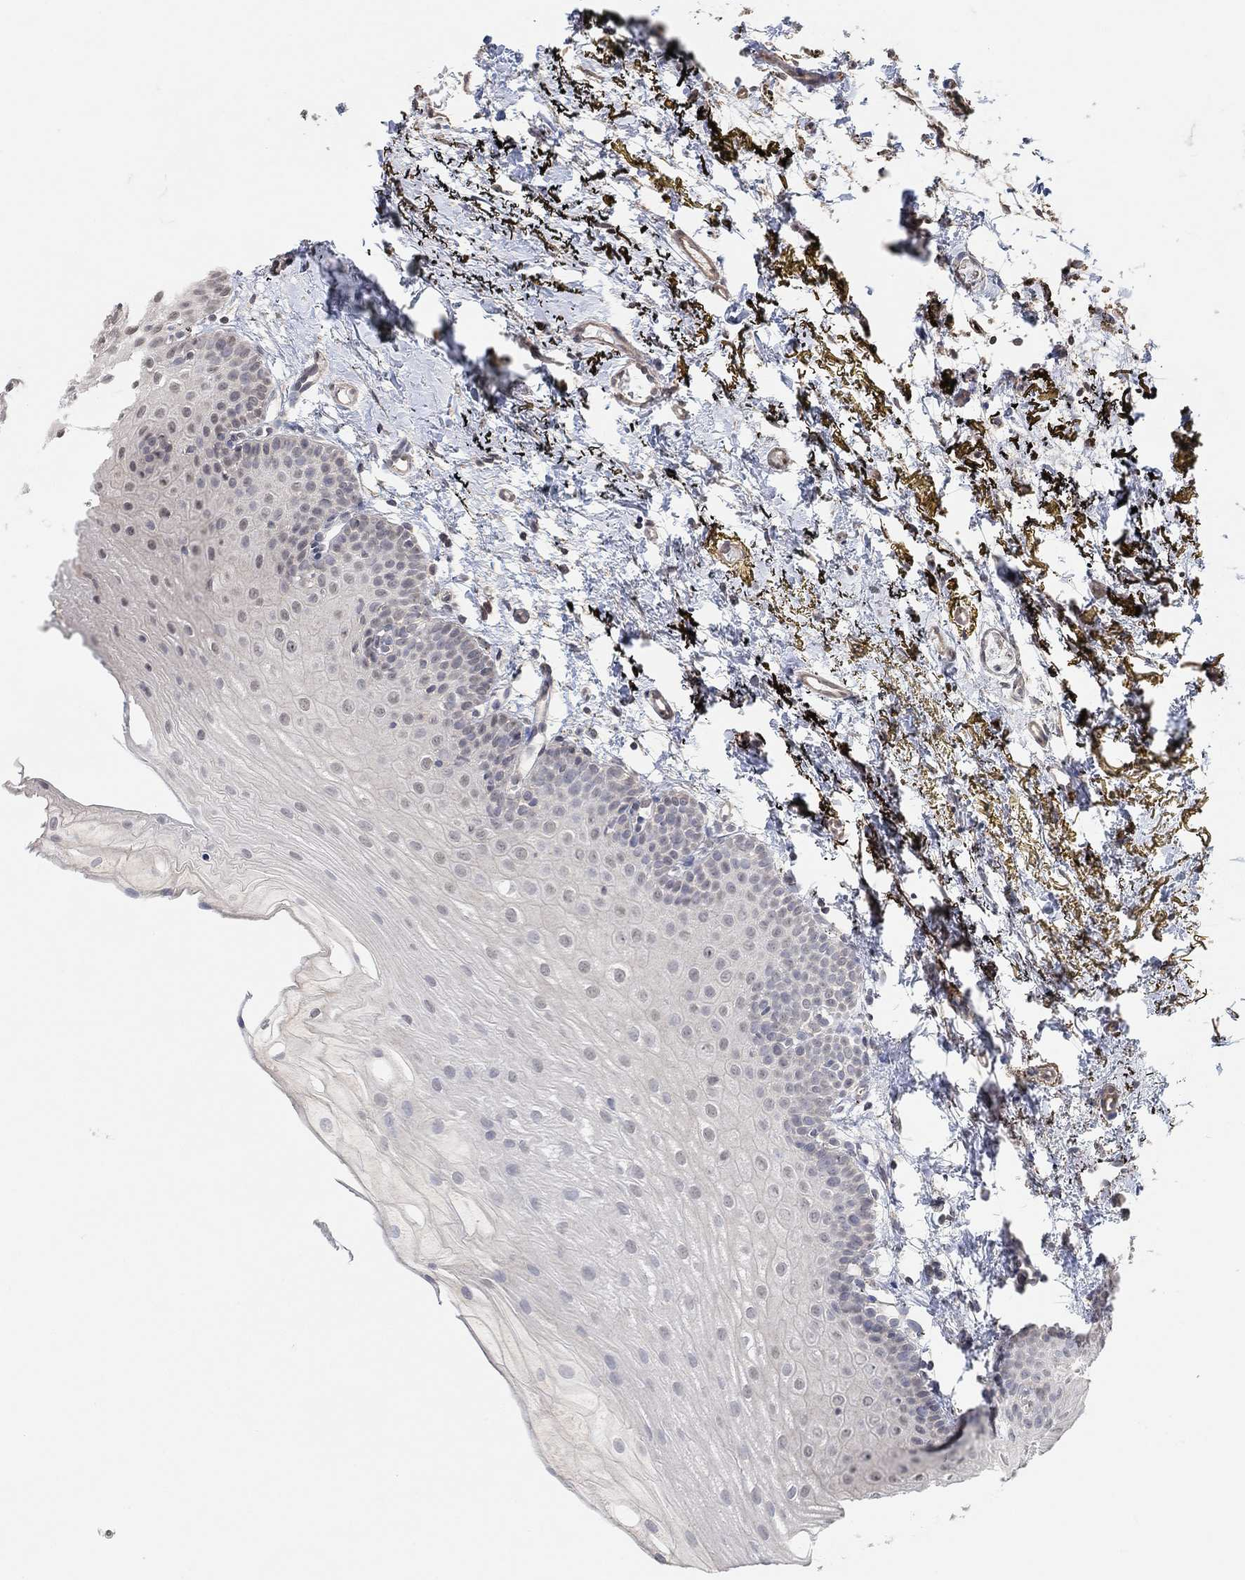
{"staining": {"intensity": "negative", "quantity": "none", "location": "none"}, "tissue": "oral mucosa", "cell_type": "Squamous epithelial cells", "image_type": "normal", "snomed": [{"axis": "morphology", "description": "Normal tissue, NOS"}, {"axis": "topography", "description": "Oral tissue"}], "caption": "Immunohistochemistry (IHC) micrograph of unremarkable oral mucosa stained for a protein (brown), which demonstrates no expression in squamous epithelial cells. (DAB (3,3'-diaminobenzidine) IHC, high magnification).", "gene": "UNC5B", "patient": {"sex": "female", "age": 57}}